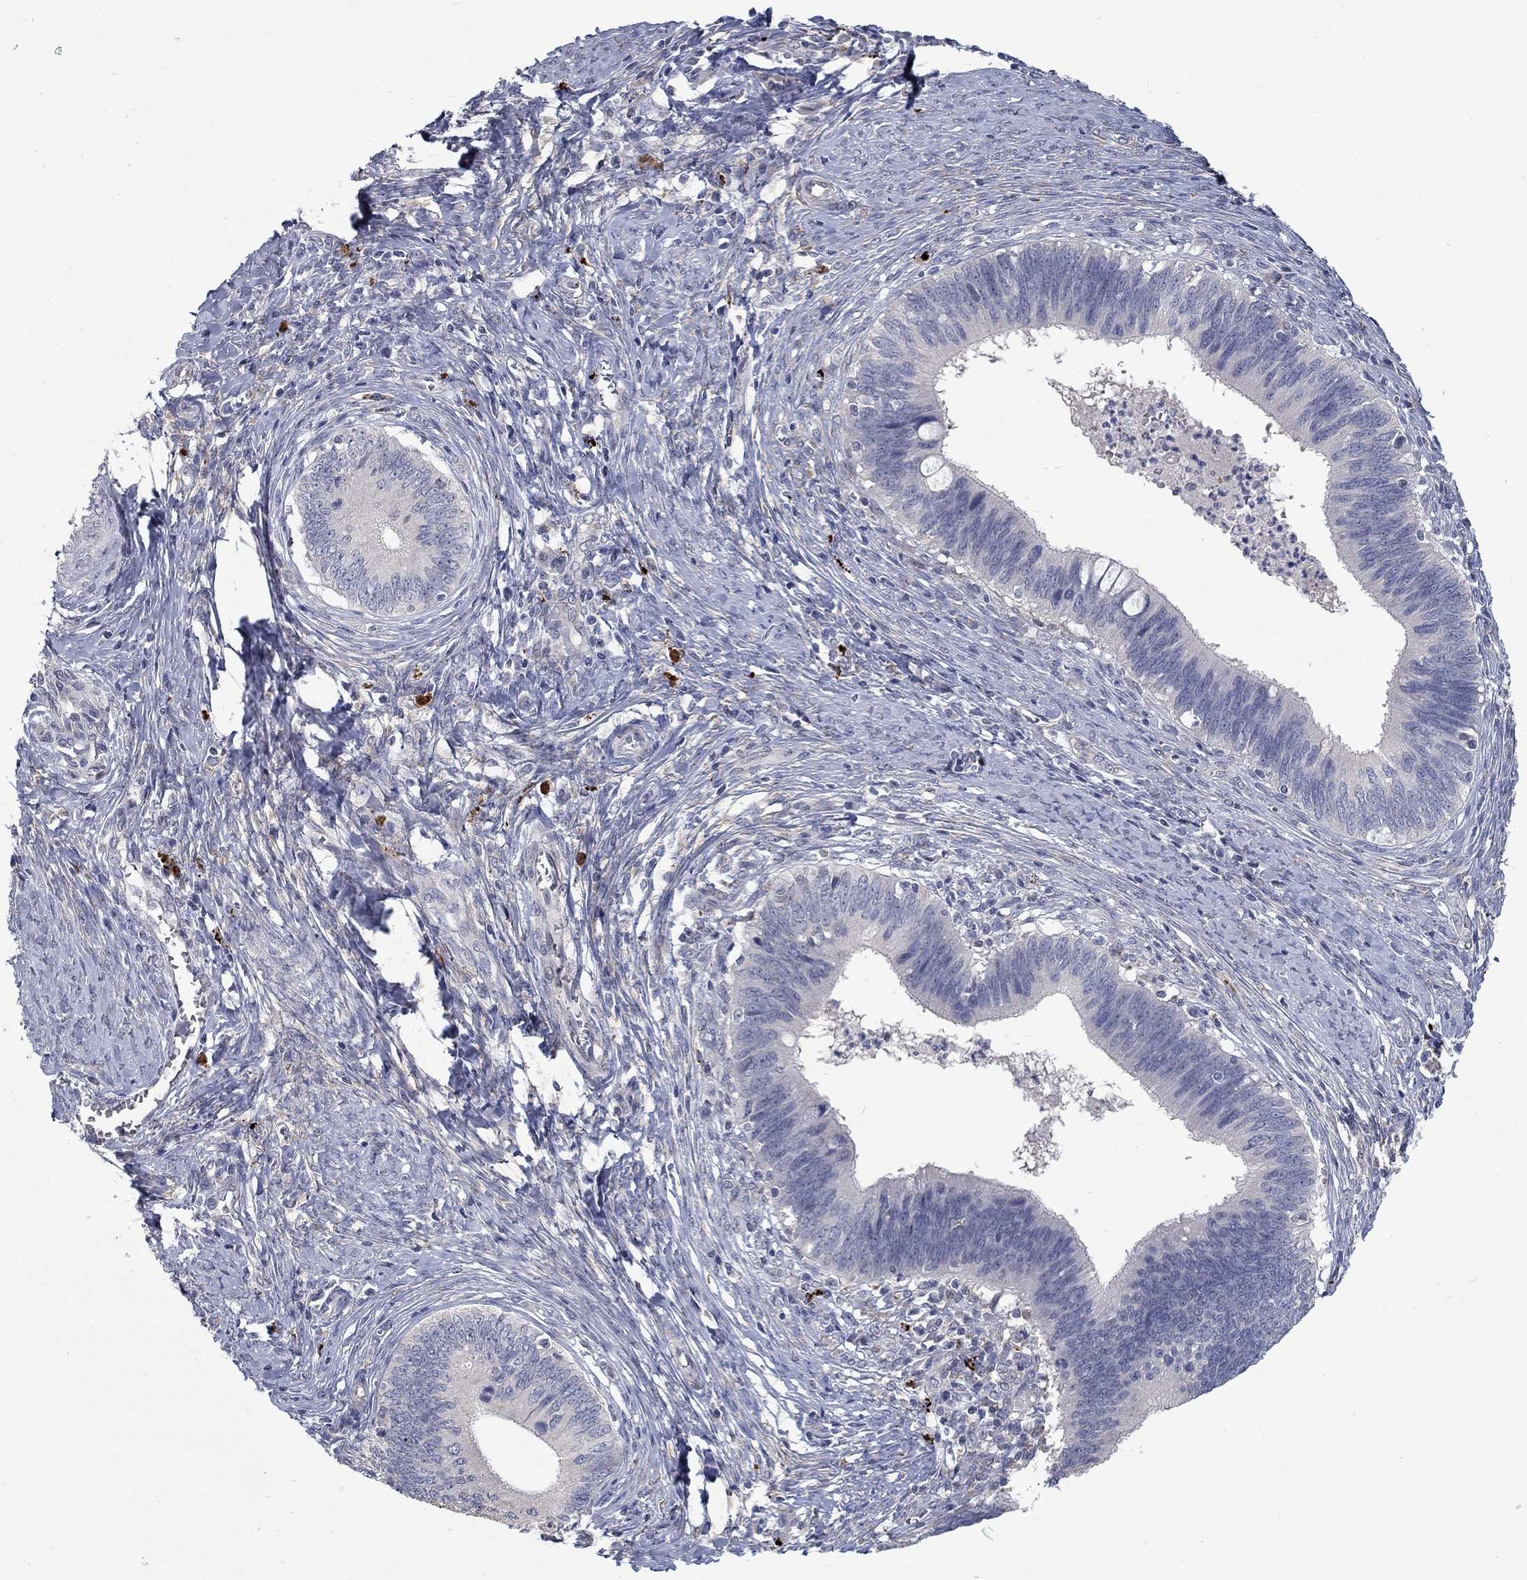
{"staining": {"intensity": "negative", "quantity": "none", "location": "none"}, "tissue": "cervical cancer", "cell_type": "Tumor cells", "image_type": "cancer", "snomed": [{"axis": "morphology", "description": "Adenocarcinoma, NOS"}, {"axis": "topography", "description": "Cervix"}], "caption": "Tumor cells are negative for brown protein staining in cervical adenocarcinoma. (Brightfield microscopy of DAB (3,3'-diaminobenzidine) IHC at high magnification).", "gene": "MTSS2", "patient": {"sex": "female", "age": 42}}